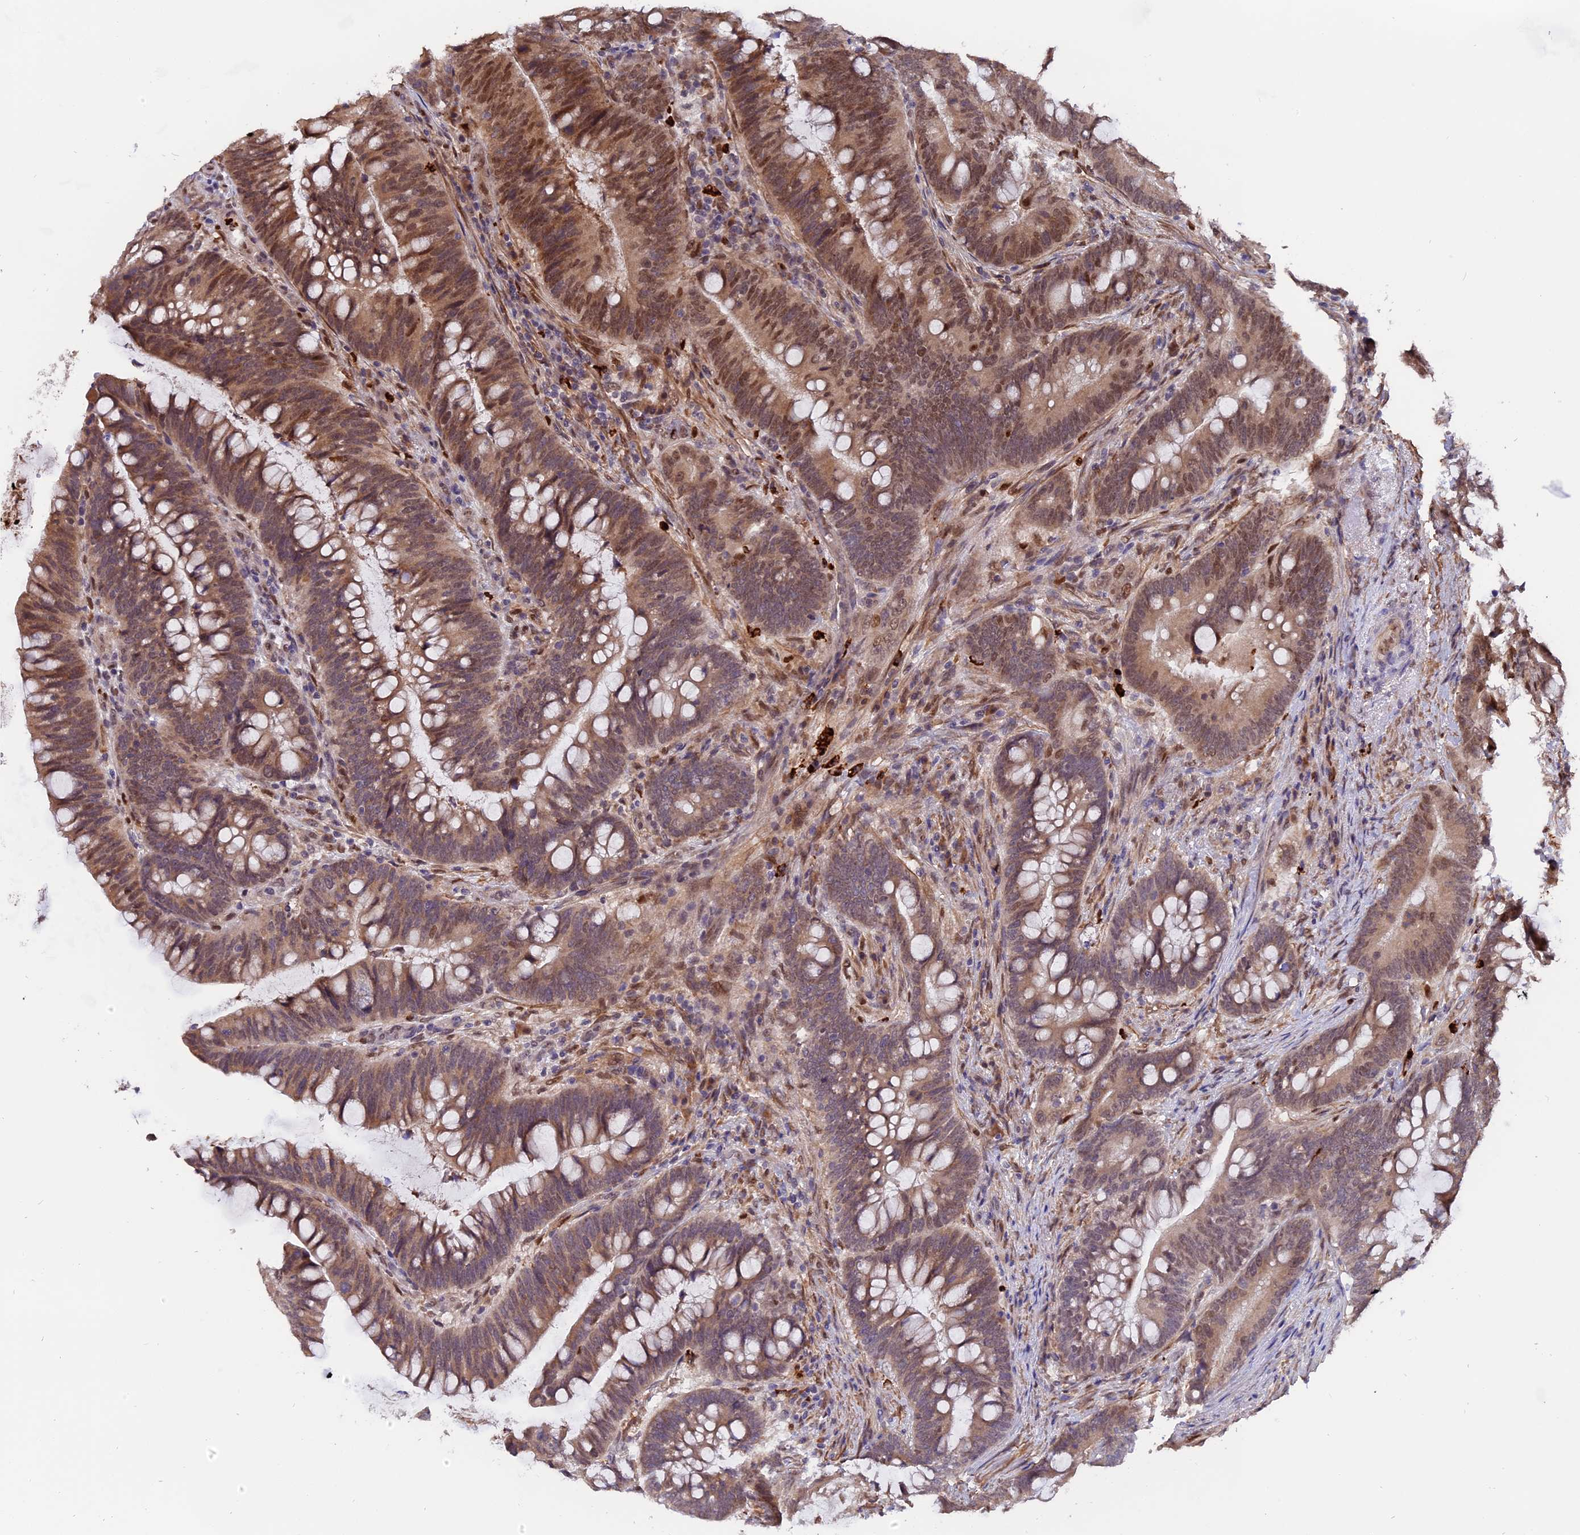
{"staining": {"intensity": "moderate", "quantity": "25%-75%", "location": "cytoplasmic/membranous,nuclear"}, "tissue": "colorectal cancer", "cell_type": "Tumor cells", "image_type": "cancer", "snomed": [{"axis": "morphology", "description": "Adenocarcinoma, NOS"}, {"axis": "topography", "description": "Colon"}], "caption": "Moderate cytoplasmic/membranous and nuclear expression is appreciated in about 25%-75% of tumor cells in colorectal cancer (adenocarcinoma).", "gene": "FAM118B", "patient": {"sex": "female", "age": 66}}